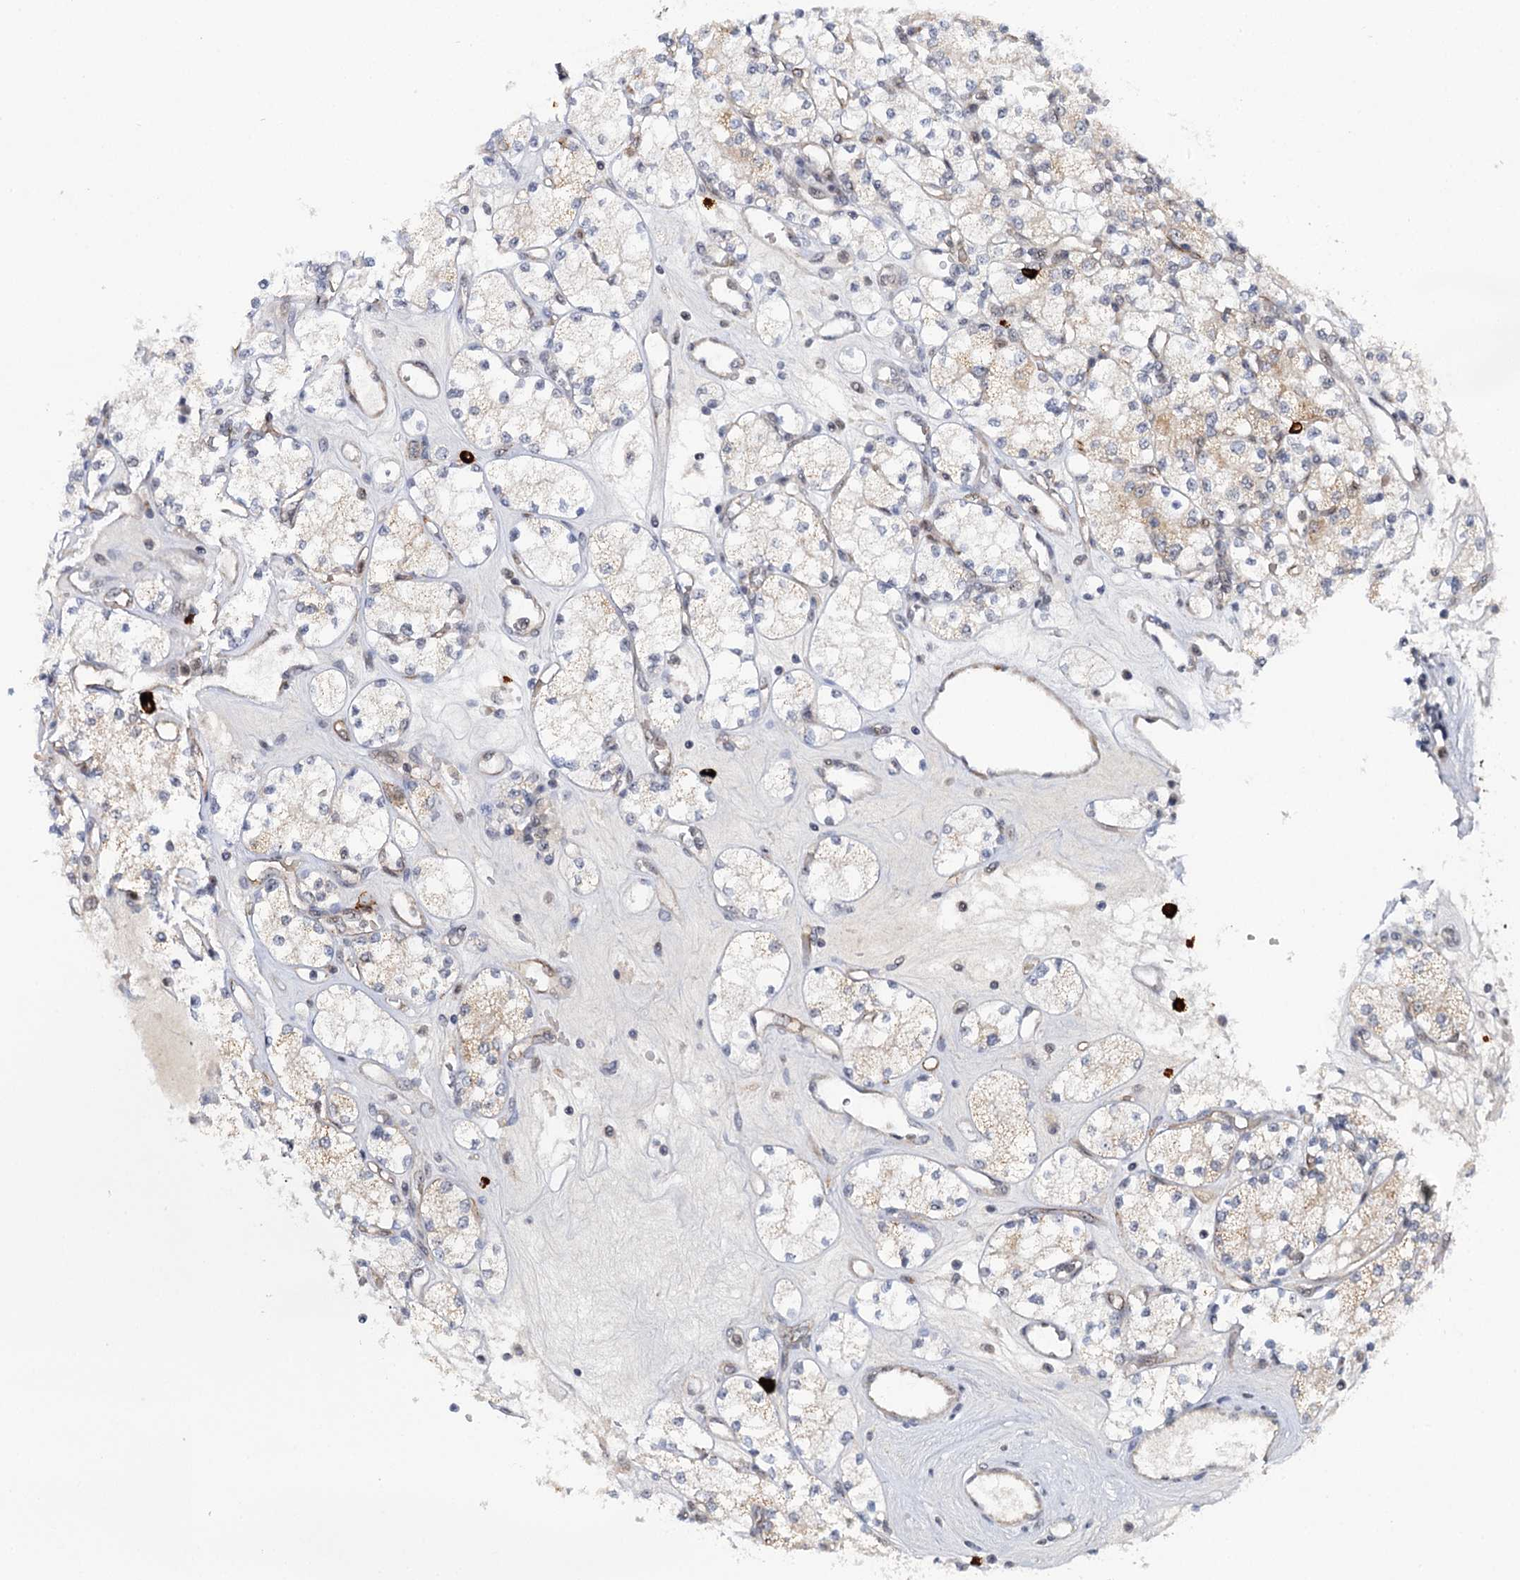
{"staining": {"intensity": "weak", "quantity": "25%-75%", "location": "cytoplasmic/membranous,nuclear"}, "tissue": "renal cancer", "cell_type": "Tumor cells", "image_type": "cancer", "snomed": [{"axis": "morphology", "description": "Adenocarcinoma, NOS"}, {"axis": "topography", "description": "Kidney"}], "caption": "A high-resolution photomicrograph shows immunohistochemistry (IHC) staining of renal adenocarcinoma, which exhibits weak cytoplasmic/membranous and nuclear staining in about 25%-75% of tumor cells.", "gene": "BUD13", "patient": {"sex": "male", "age": 77}}